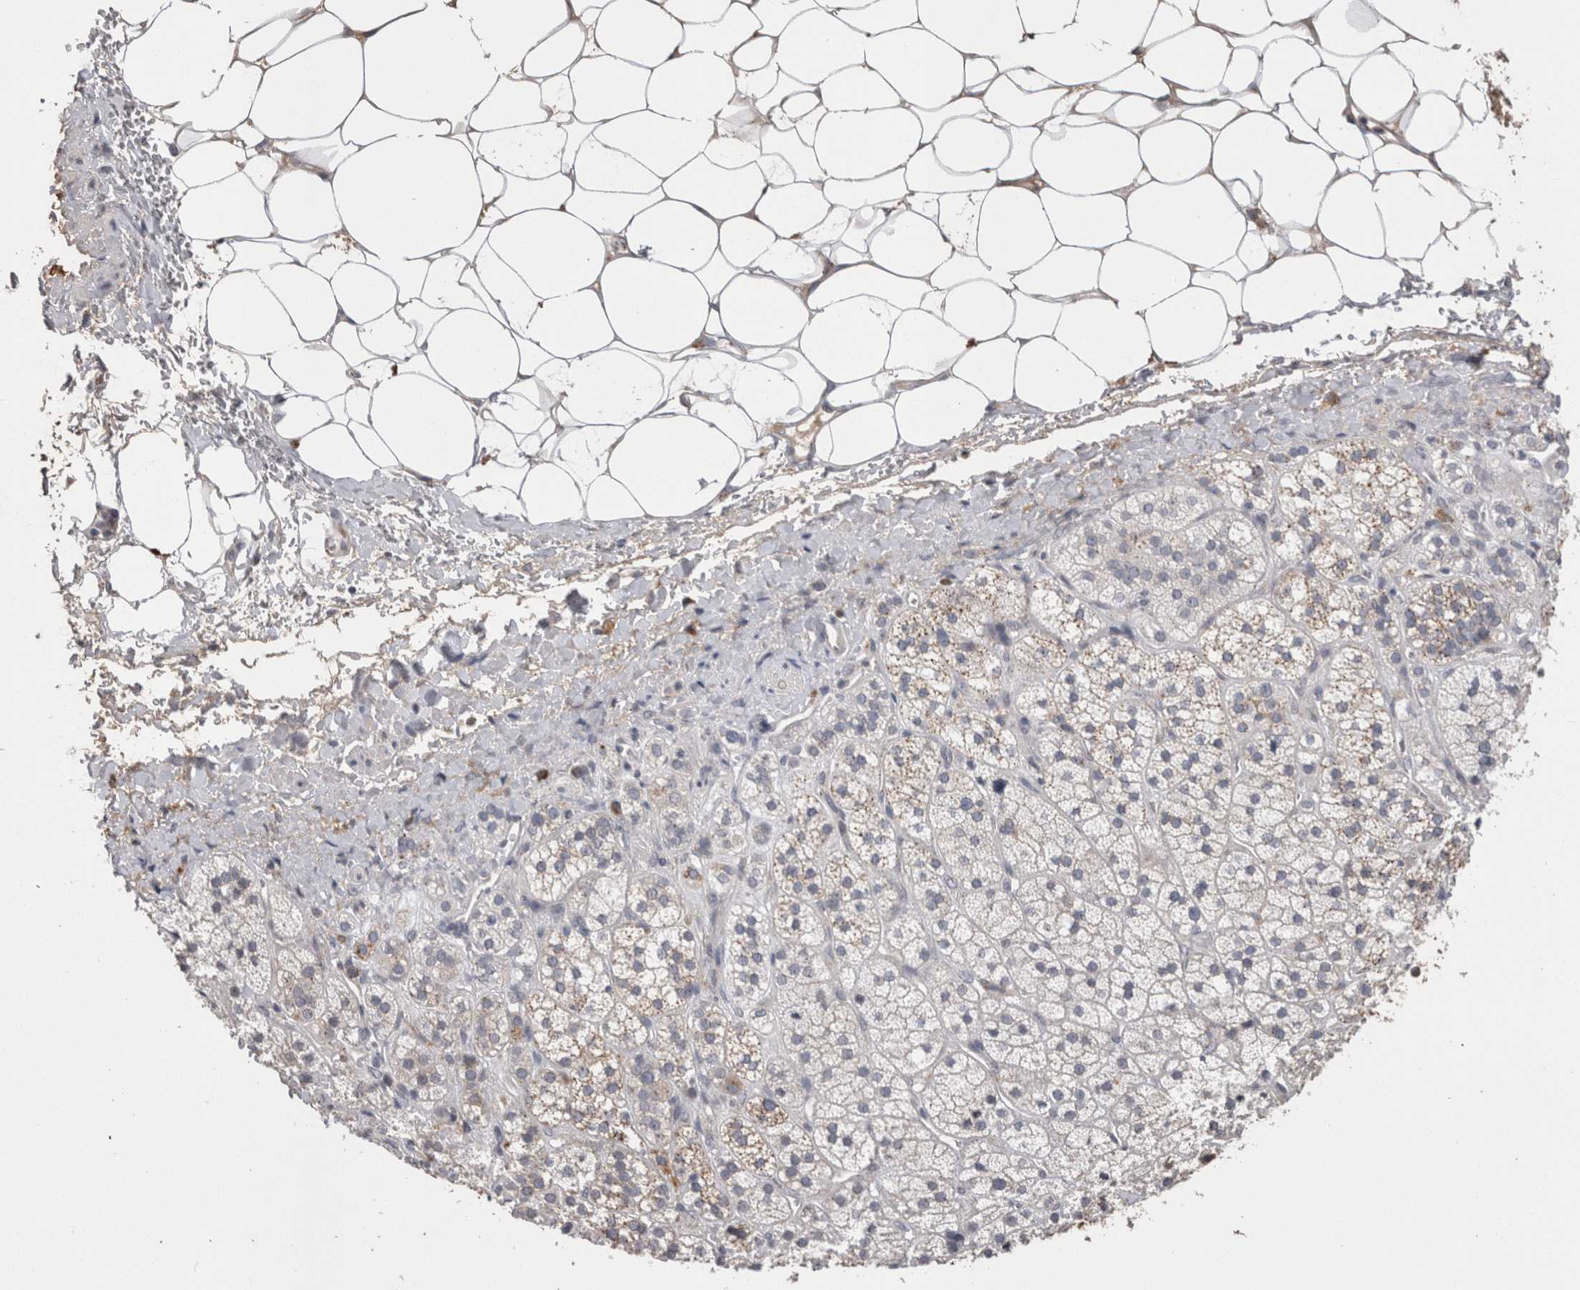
{"staining": {"intensity": "weak", "quantity": "25%-75%", "location": "cytoplasmic/membranous"}, "tissue": "adrenal gland", "cell_type": "Glandular cells", "image_type": "normal", "snomed": [{"axis": "morphology", "description": "Normal tissue, NOS"}, {"axis": "topography", "description": "Adrenal gland"}], "caption": "IHC histopathology image of benign adrenal gland stained for a protein (brown), which displays low levels of weak cytoplasmic/membranous expression in approximately 25%-75% of glandular cells.", "gene": "STC1", "patient": {"sex": "male", "age": 56}}